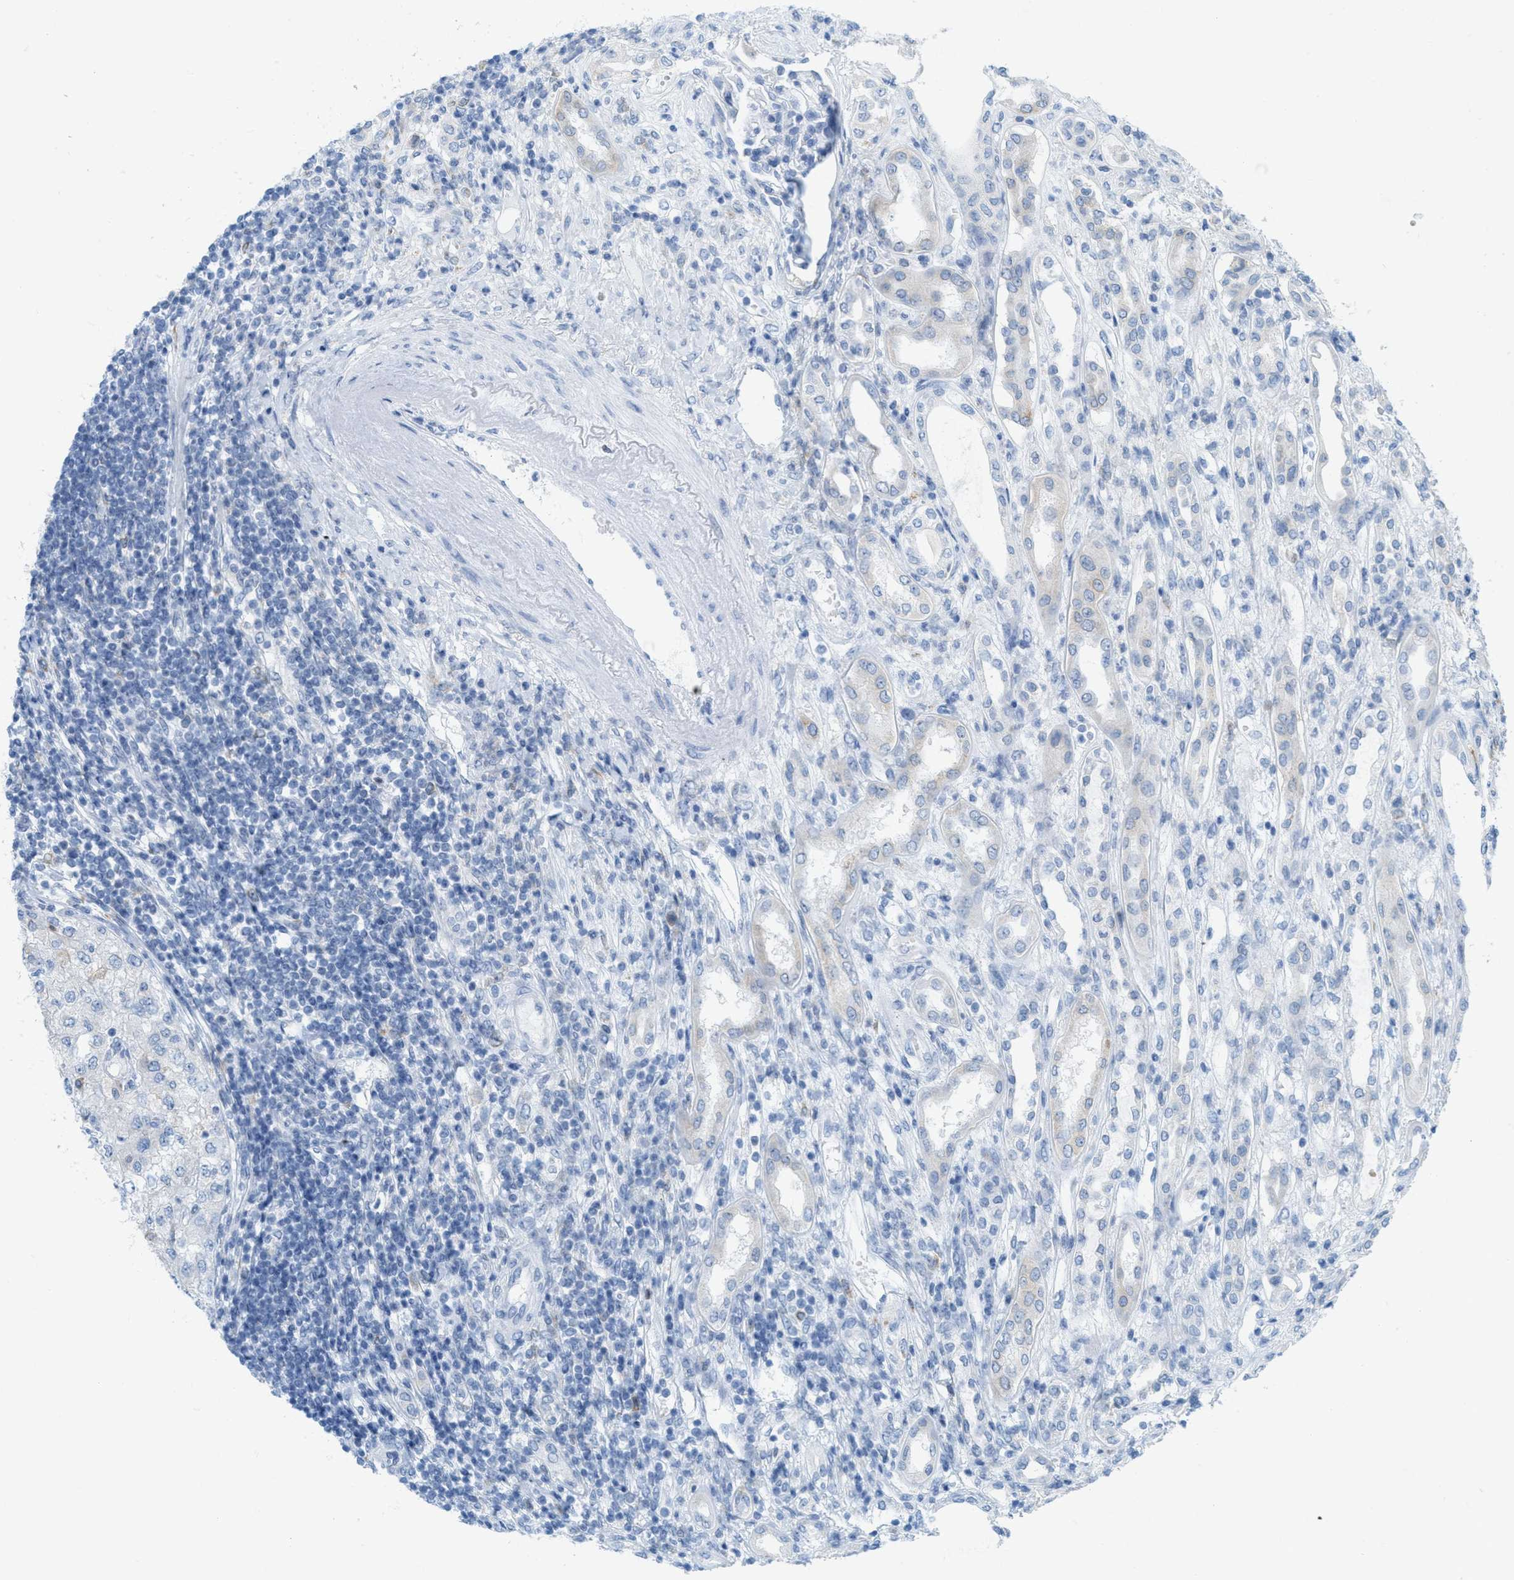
{"staining": {"intensity": "negative", "quantity": "none", "location": "none"}, "tissue": "renal cancer", "cell_type": "Tumor cells", "image_type": "cancer", "snomed": [{"axis": "morphology", "description": "Adenocarcinoma, NOS"}, {"axis": "topography", "description": "Kidney"}], "caption": "This is an immunohistochemistry (IHC) micrograph of human renal cancer (adenocarcinoma). There is no staining in tumor cells.", "gene": "TEX264", "patient": {"sex": "female", "age": 54}}